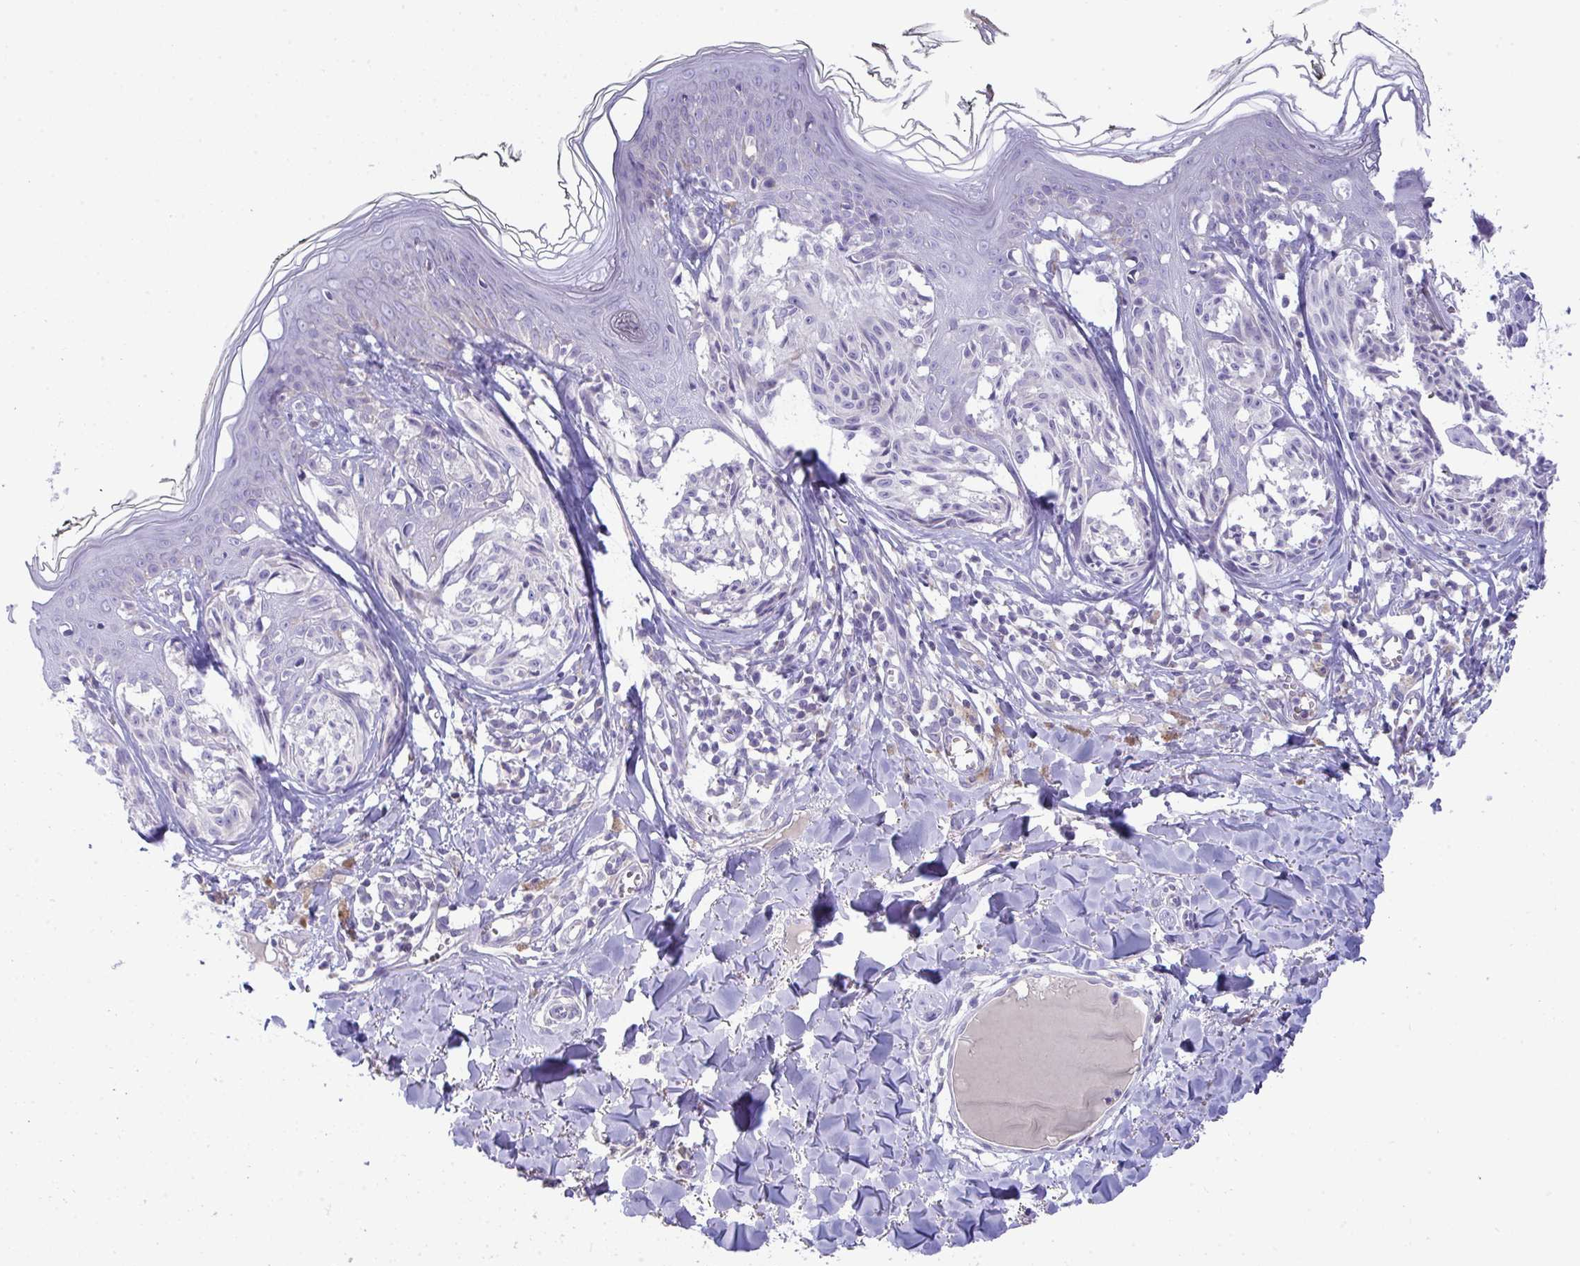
{"staining": {"intensity": "negative", "quantity": "none", "location": "none"}, "tissue": "melanoma", "cell_type": "Tumor cells", "image_type": "cancer", "snomed": [{"axis": "morphology", "description": "Malignant melanoma, NOS"}, {"axis": "topography", "description": "Skin"}], "caption": "IHC micrograph of melanoma stained for a protein (brown), which demonstrates no positivity in tumor cells.", "gene": "PLA2G12B", "patient": {"sex": "female", "age": 43}}